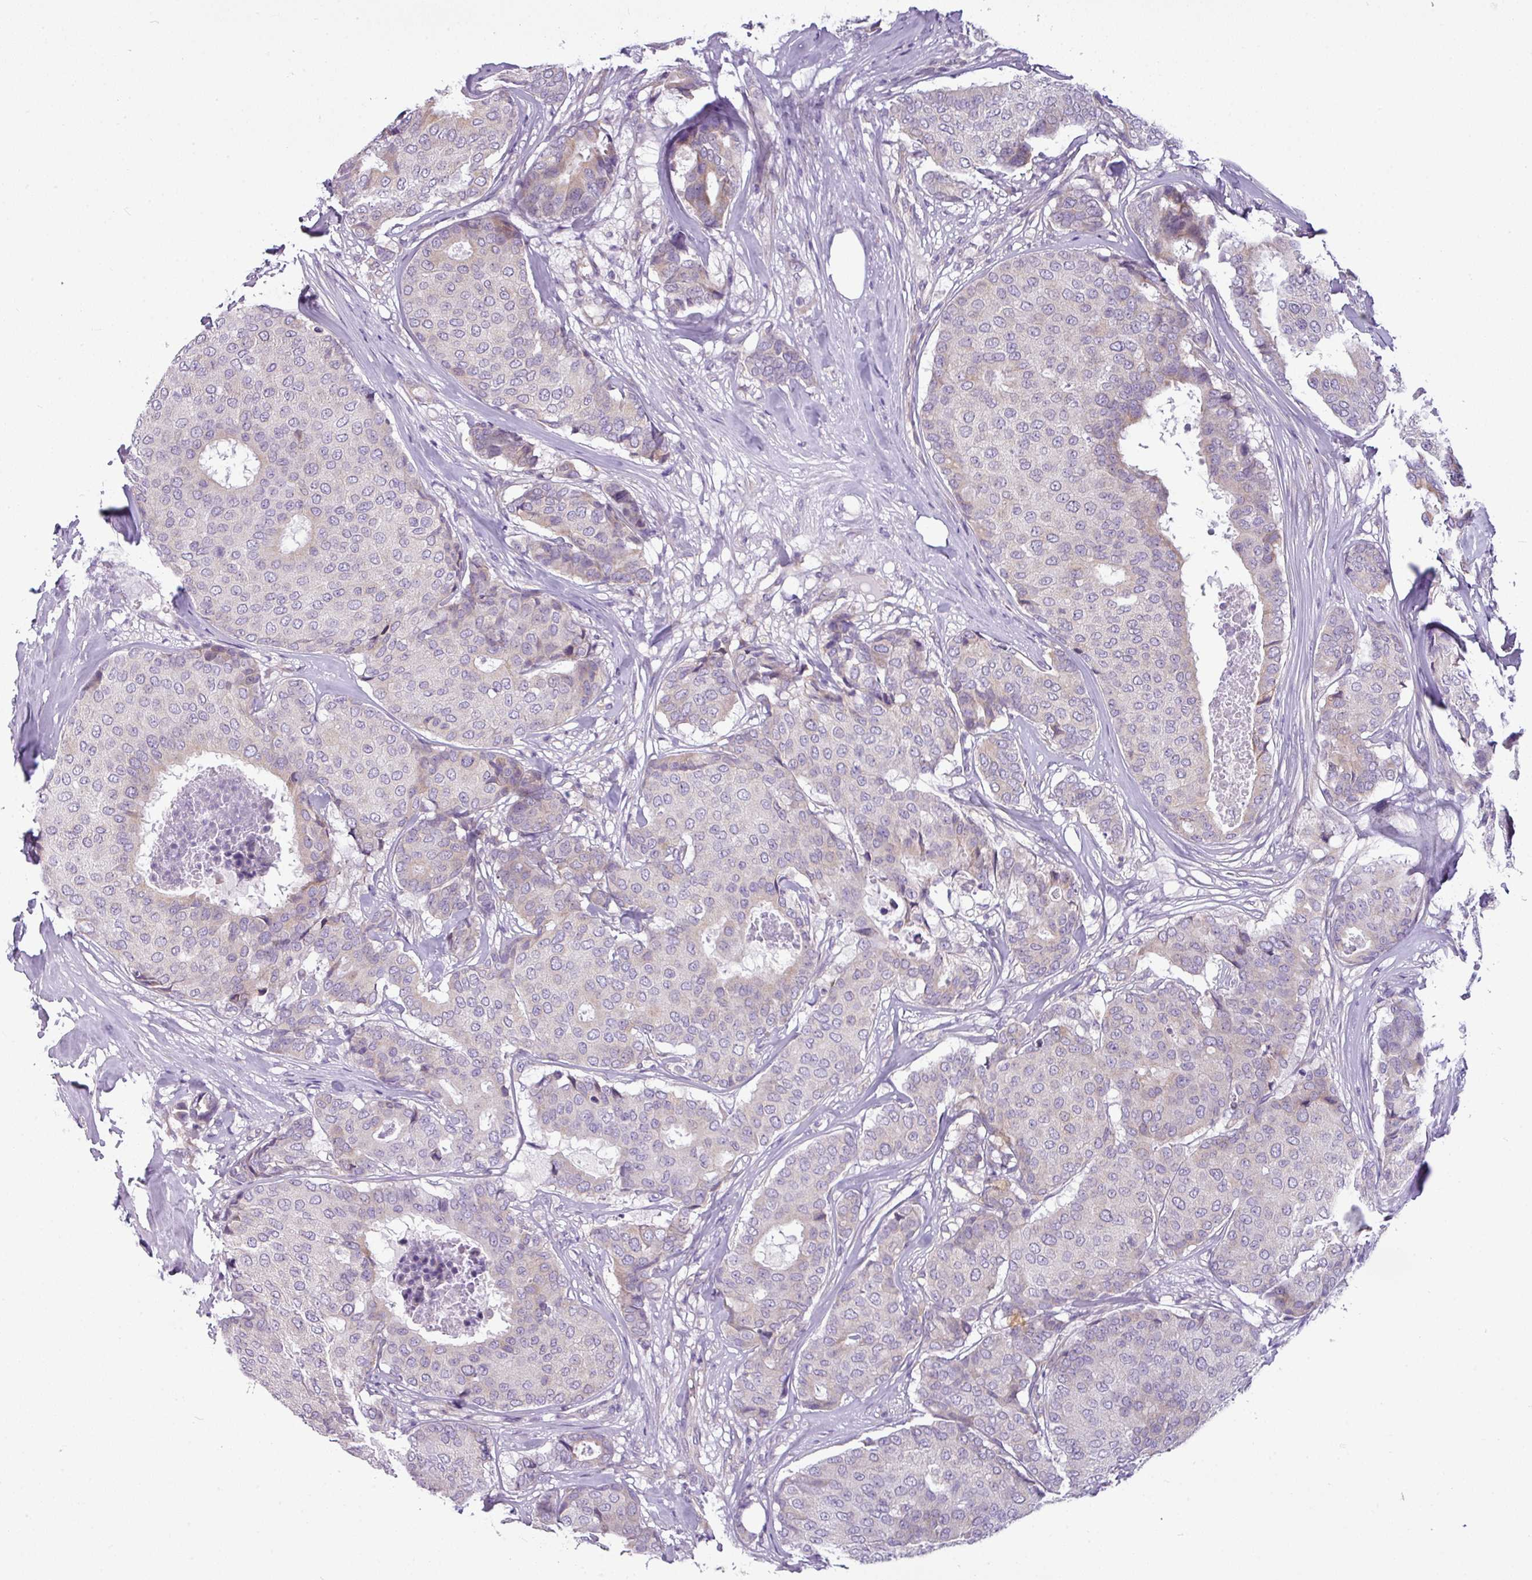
{"staining": {"intensity": "weak", "quantity": "<25%", "location": "cytoplasmic/membranous"}, "tissue": "breast cancer", "cell_type": "Tumor cells", "image_type": "cancer", "snomed": [{"axis": "morphology", "description": "Duct carcinoma"}, {"axis": "topography", "description": "Breast"}], "caption": "Protein analysis of breast cancer reveals no significant expression in tumor cells.", "gene": "TOR1AIP2", "patient": {"sex": "female", "age": 75}}